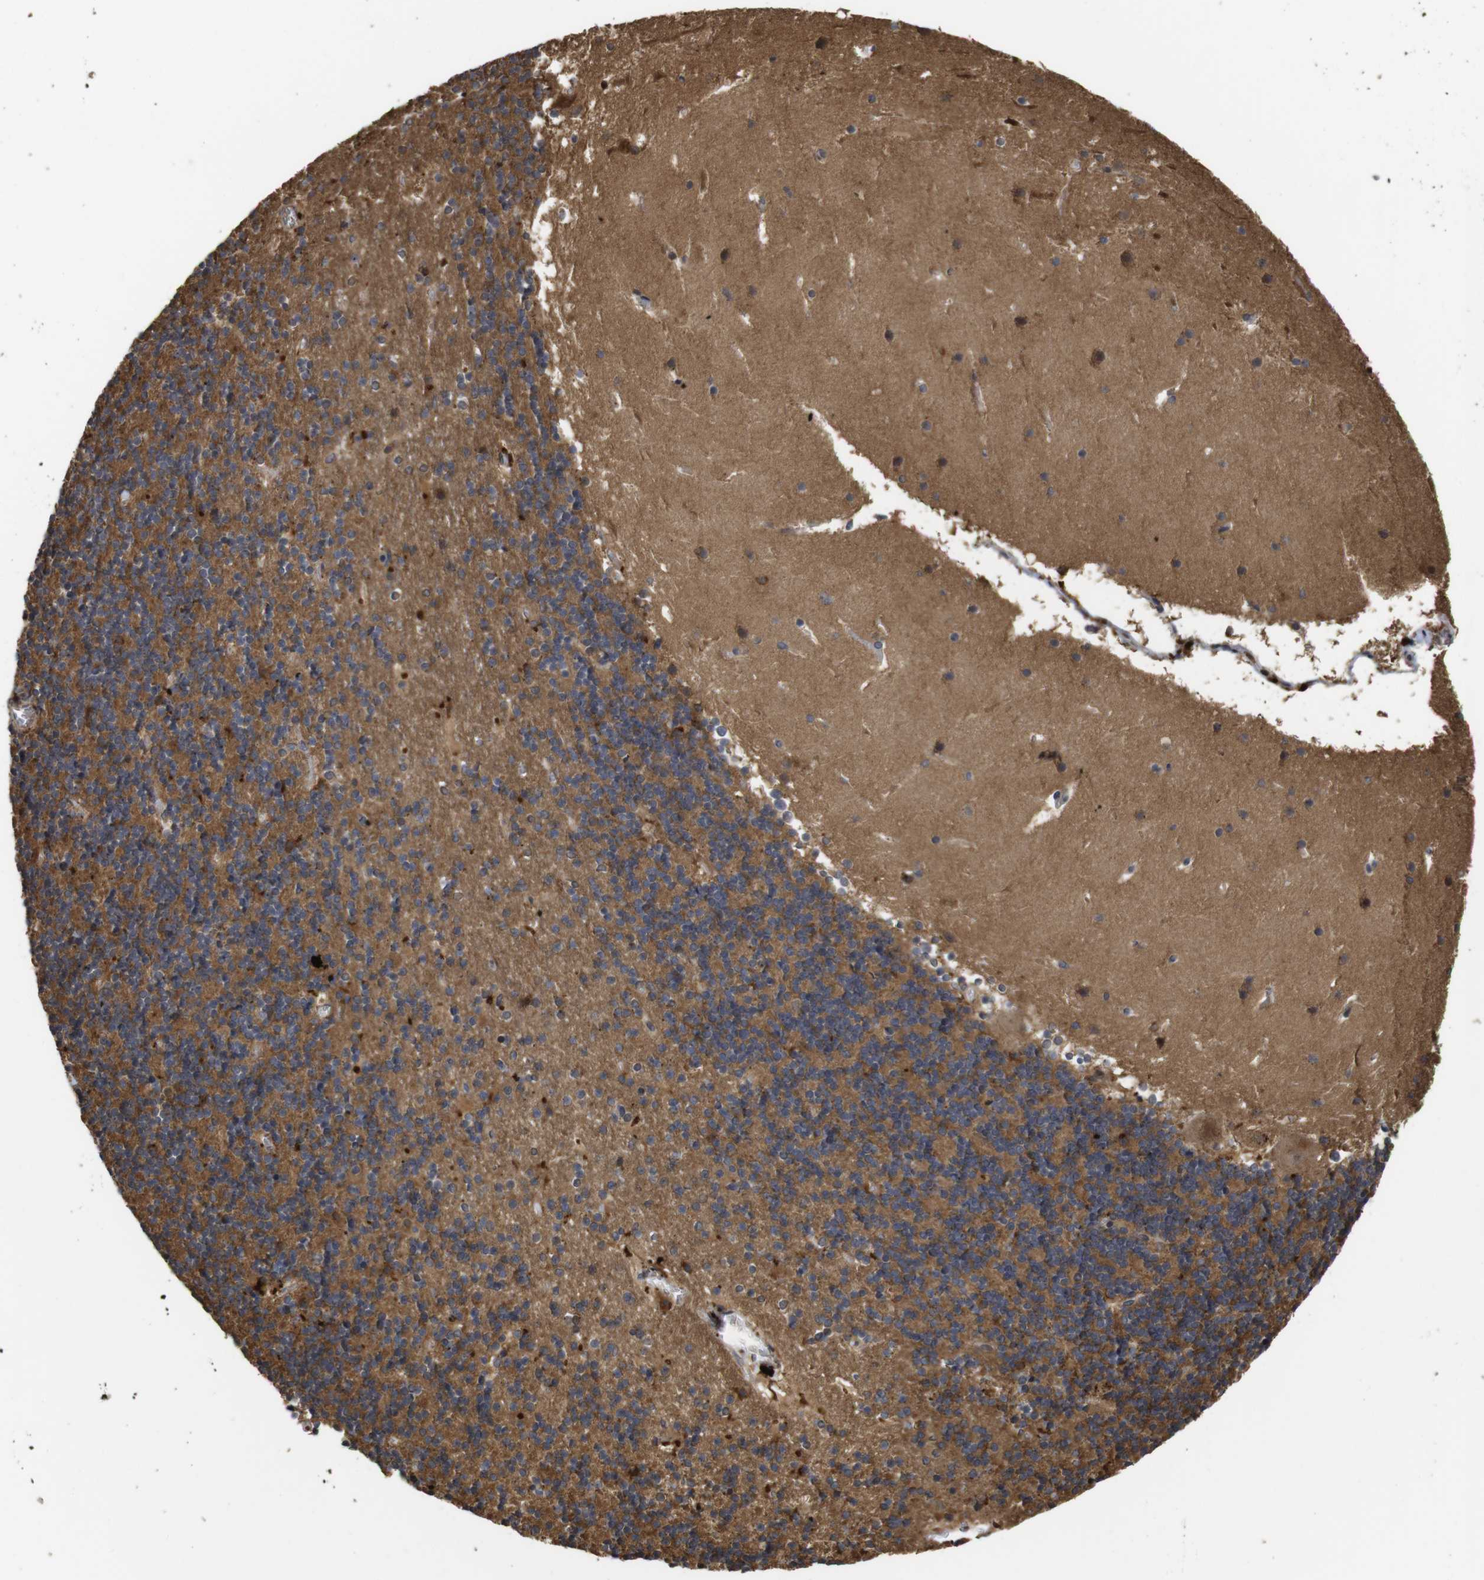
{"staining": {"intensity": "moderate", "quantity": ">75%", "location": "cytoplasmic/membranous"}, "tissue": "cerebellum", "cell_type": "Cells in granular layer", "image_type": "normal", "snomed": [{"axis": "morphology", "description": "Normal tissue, NOS"}, {"axis": "topography", "description": "Cerebellum"}], "caption": "Immunohistochemistry photomicrograph of unremarkable cerebellum: cerebellum stained using IHC exhibits medium levels of moderate protein expression localized specifically in the cytoplasmic/membranous of cells in granular layer, appearing as a cytoplasmic/membranous brown color.", "gene": "PTPN14", "patient": {"sex": "male", "age": 45}}